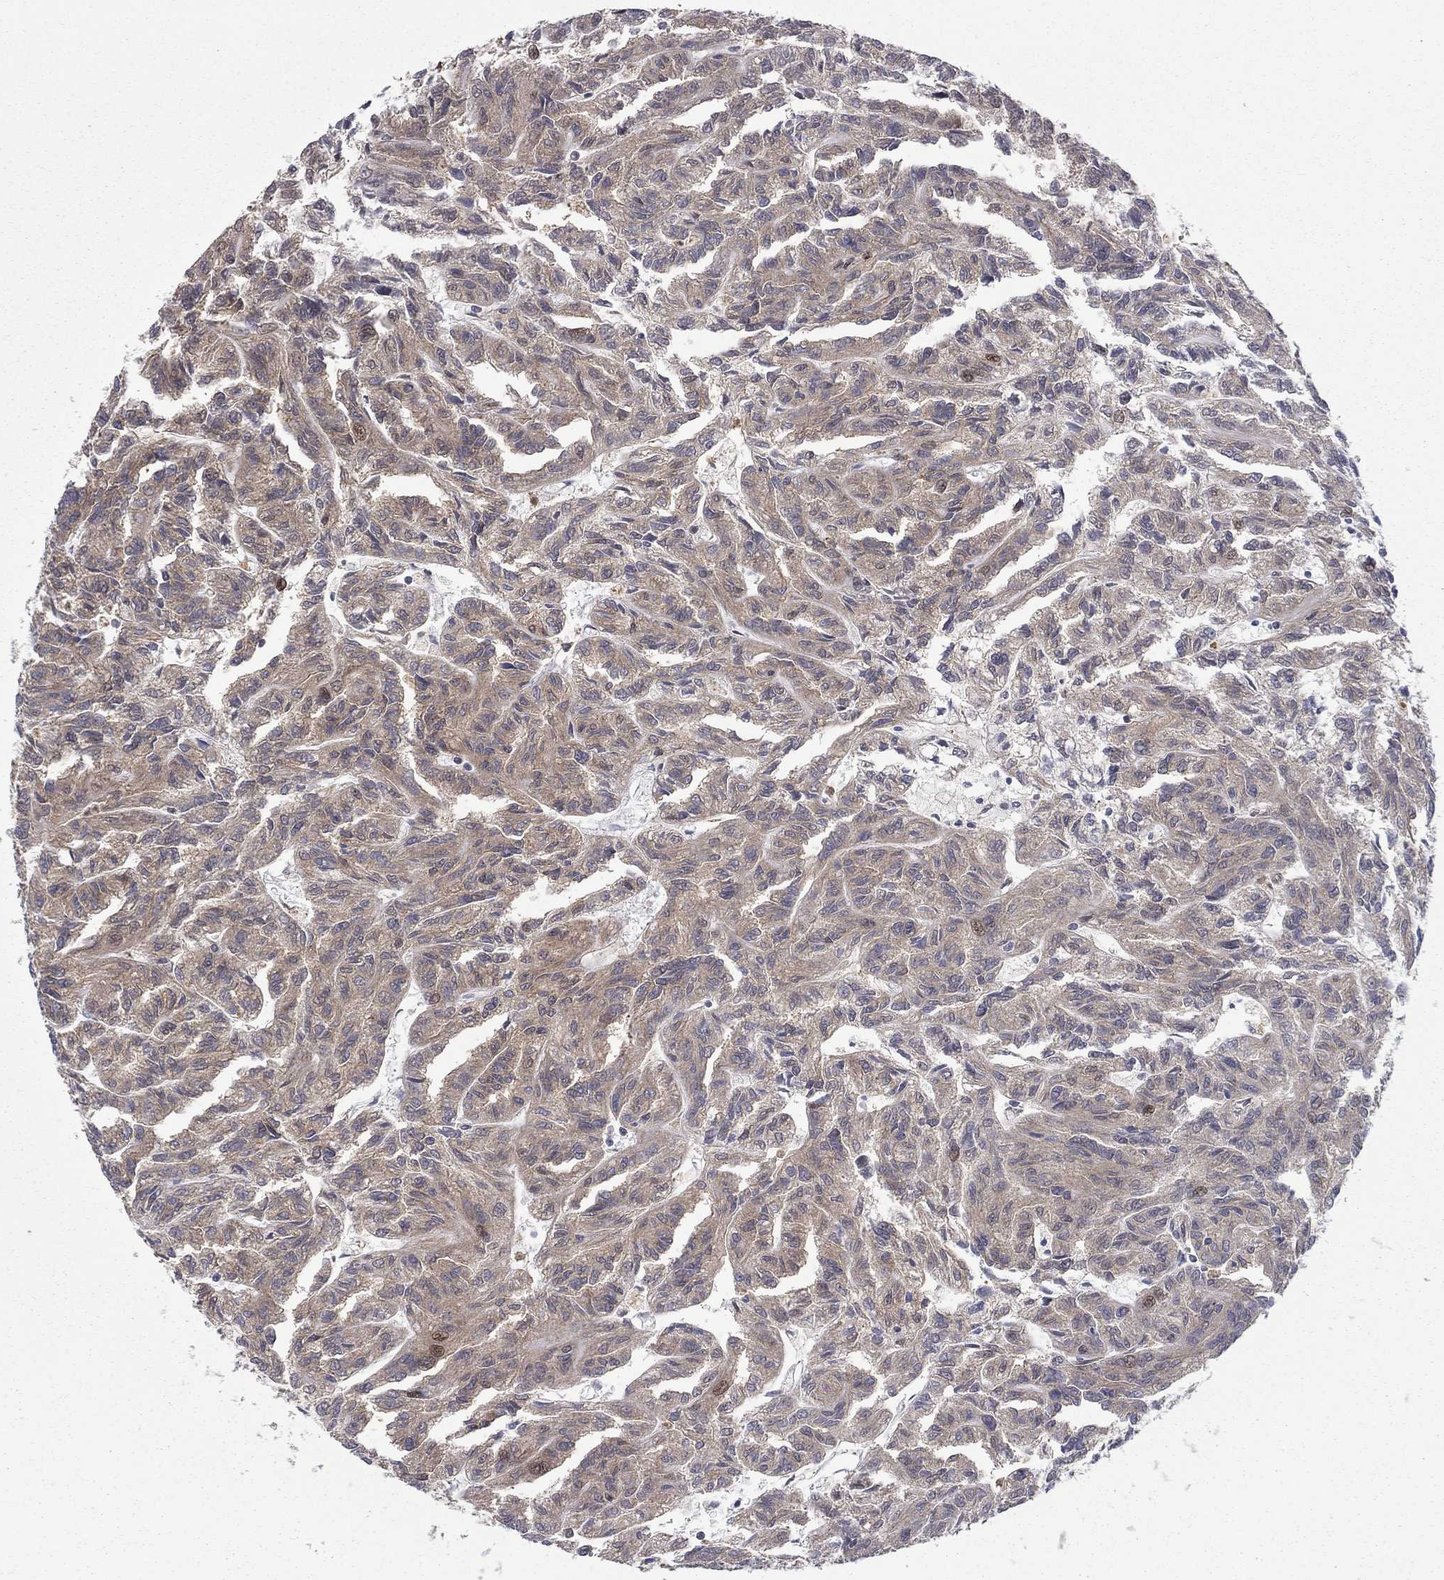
{"staining": {"intensity": "weak", "quantity": "25%-75%", "location": "cytoplasmic/membranous"}, "tissue": "renal cancer", "cell_type": "Tumor cells", "image_type": "cancer", "snomed": [{"axis": "morphology", "description": "Adenocarcinoma, NOS"}, {"axis": "topography", "description": "Kidney"}], "caption": "This histopathology image exhibits renal adenocarcinoma stained with IHC to label a protein in brown. The cytoplasmic/membranous of tumor cells show weak positivity for the protein. Nuclei are counter-stained blue.", "gene": "HDAC4", "patient": {"sex": "male", "age": 79}}